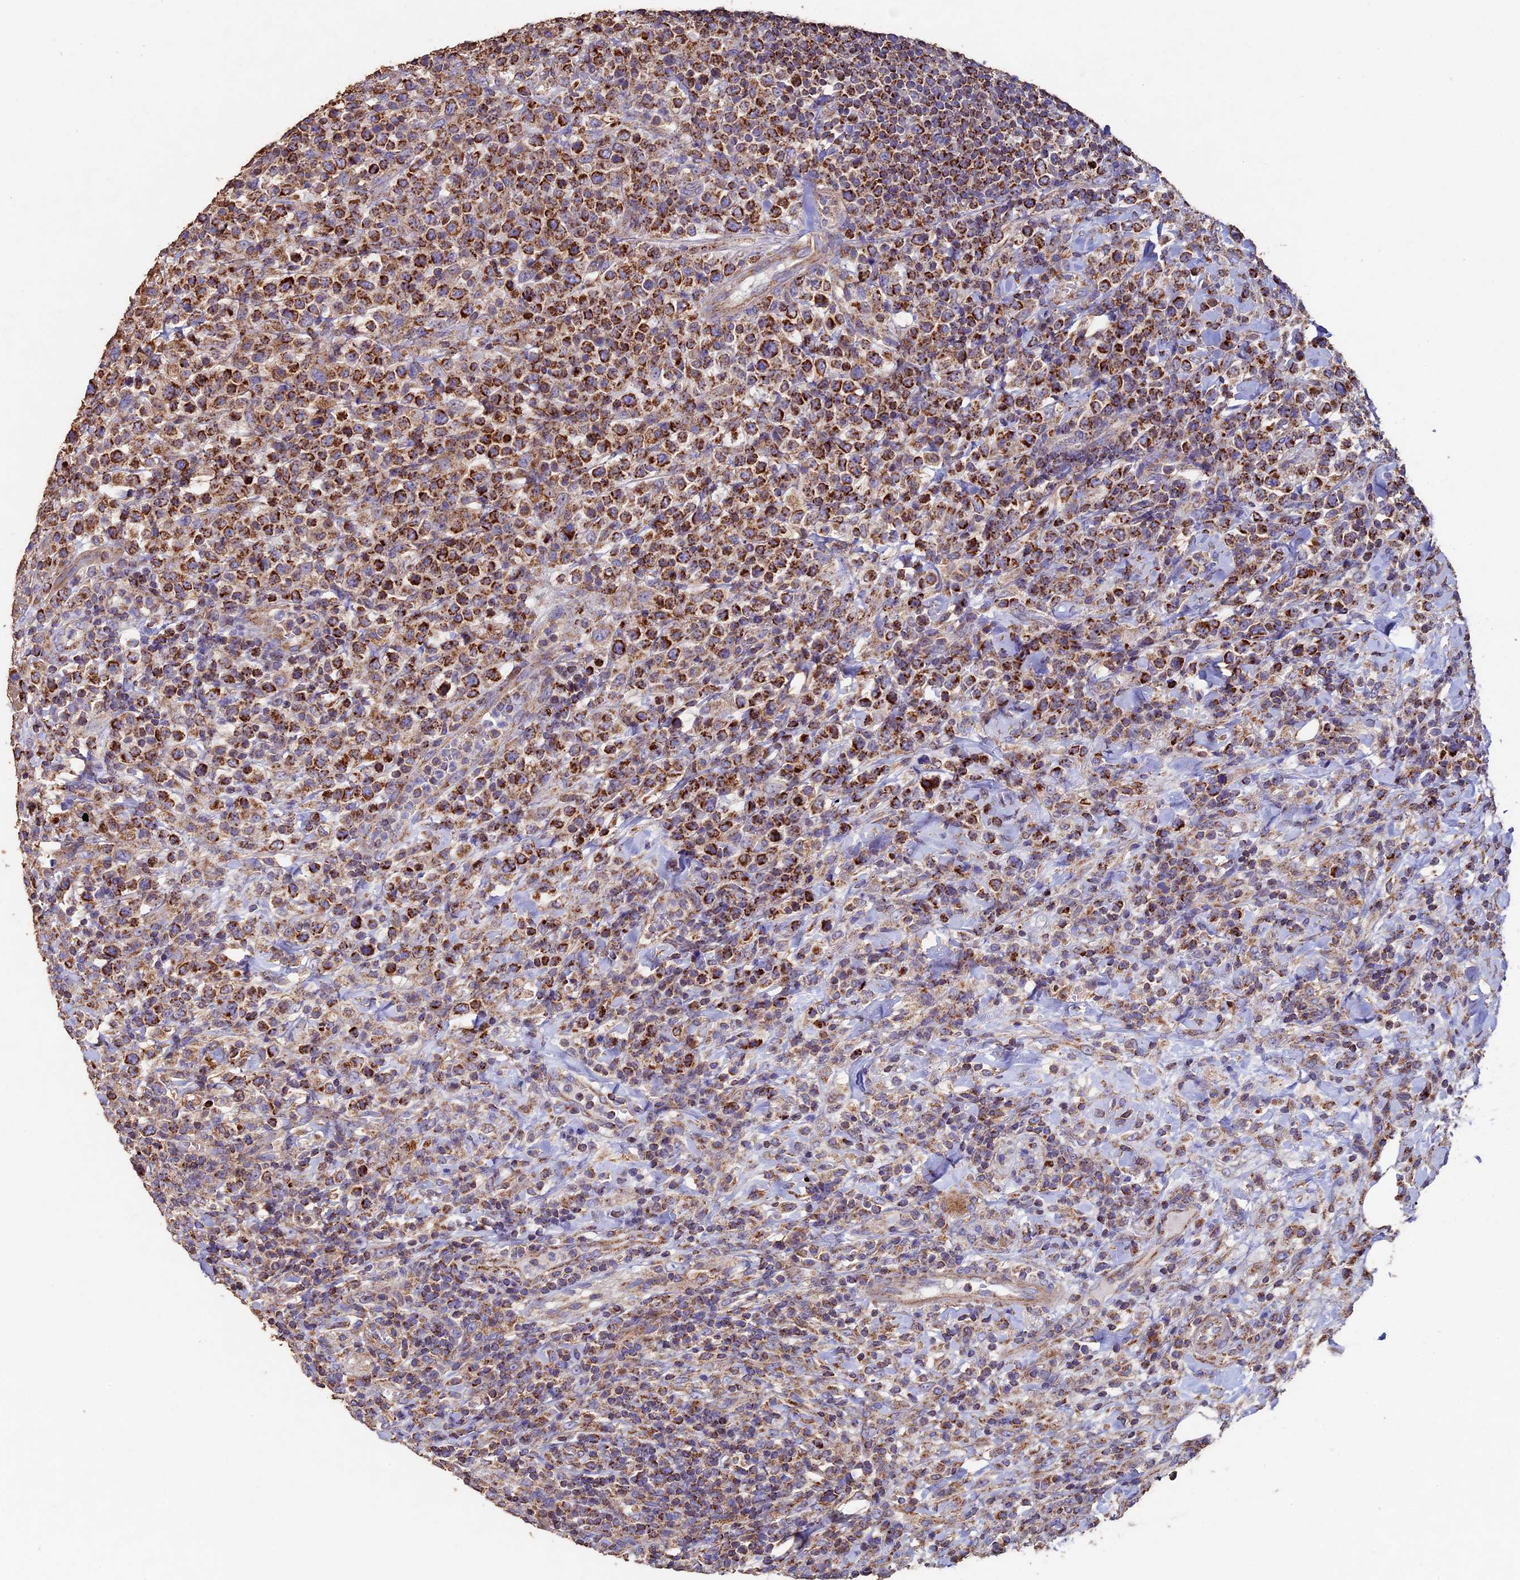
{"staining": {"intensity": "strong", "quantity": ">75%", "location": "cytoplasmic/membranous"}, "tissue": "lymphoma", "cell_type": "Tumor cells", "image_type": "cancer", "snomed": [{"axis": "morphology", "description": "Malignant lymphoma, non-Hodgkin's type, High grade"}, {"axis": "topography", "description": "Colon"}], "caption": "Immunohistochemical staining of lymphoma reveals high levels of strong cytoplasmic/membranous protein staining in approximately >75% of tumor cells. The staining is performed using DAB brown chromogen to label protein expression. The nuclei are counter-stained blue using hematoxylin.", "gene": "ADAT1", "patient": {"sex": "female", "age": 53}}